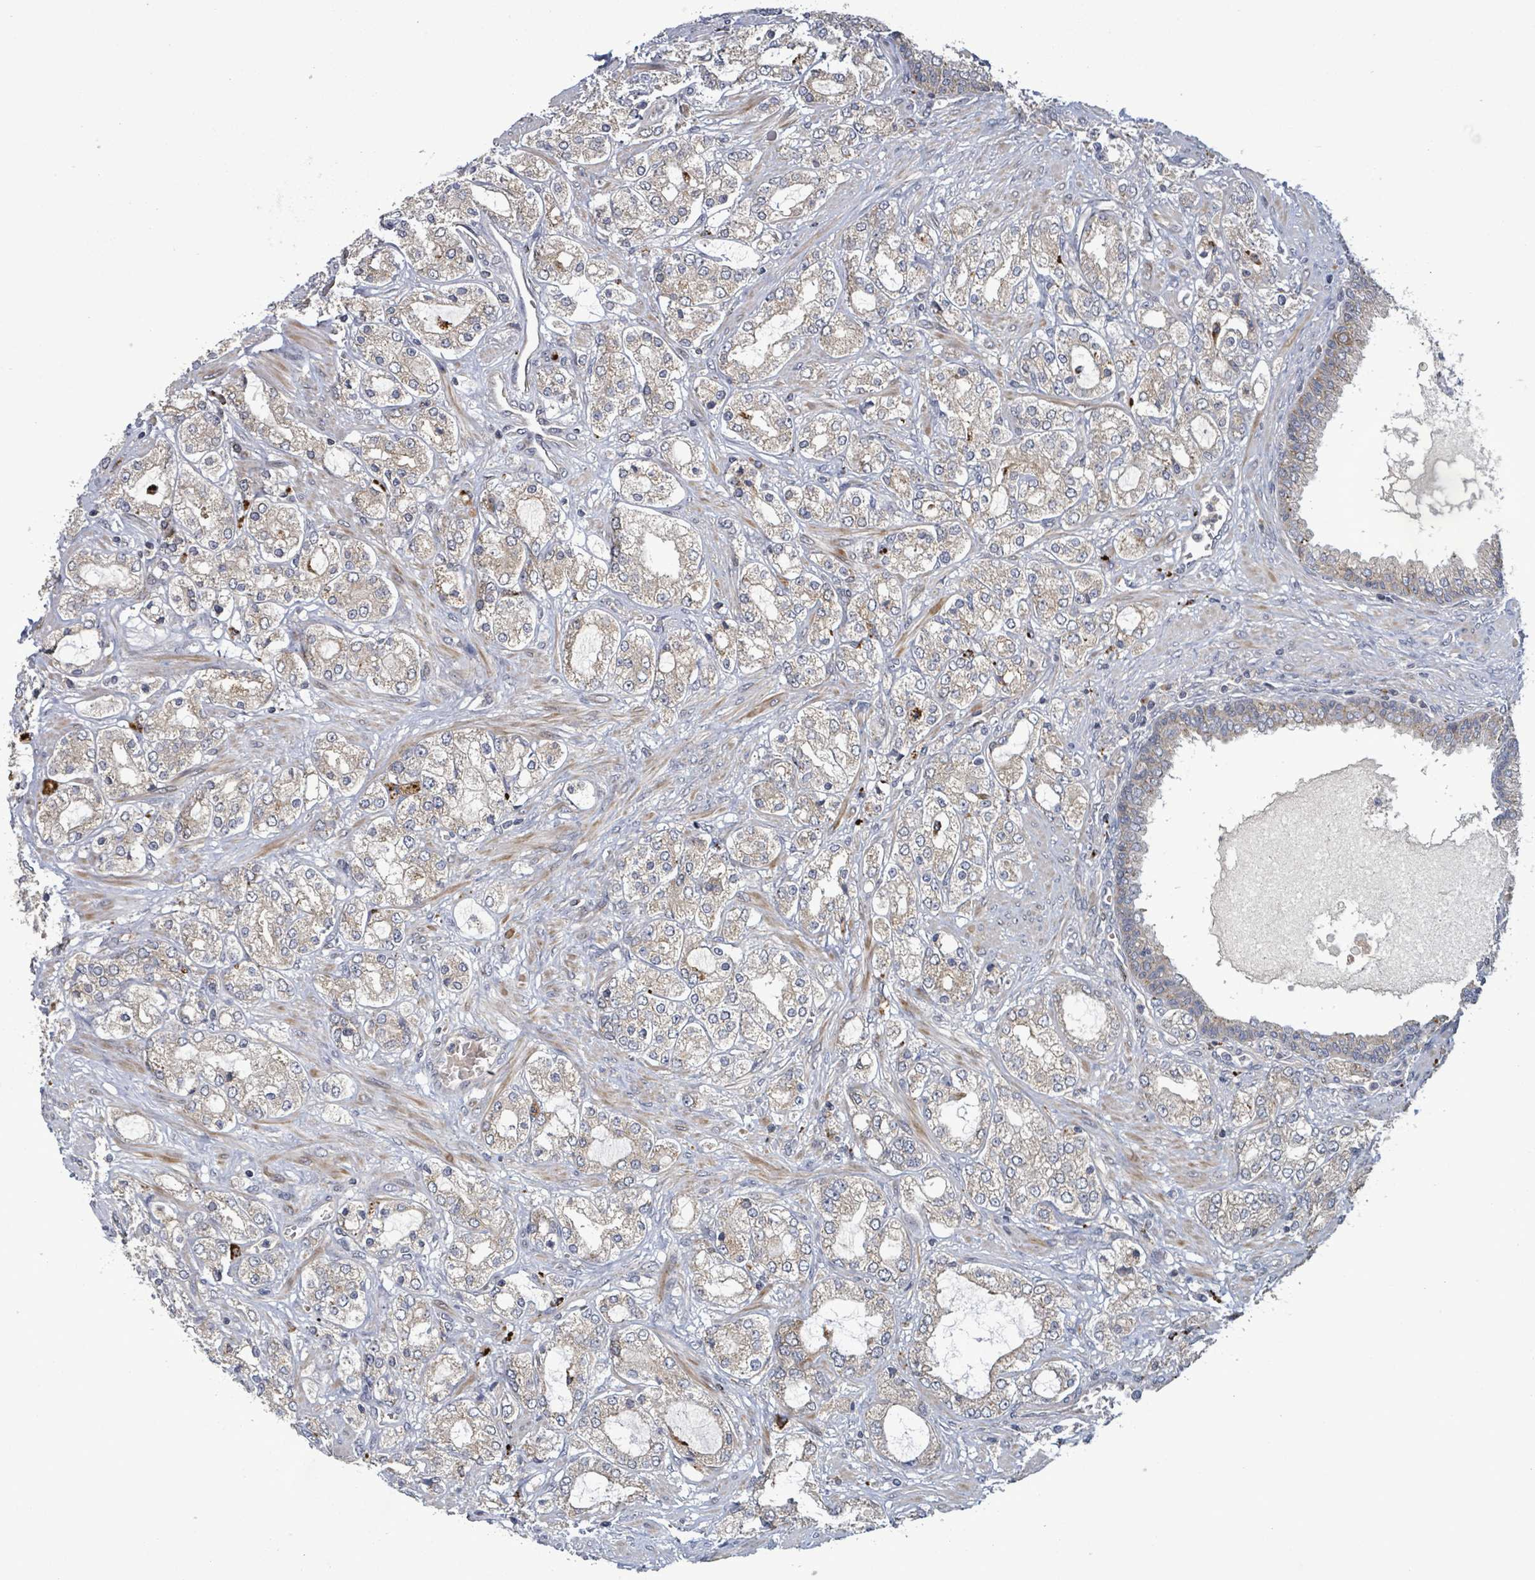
{"staining": {"intensity": "weak", "quantity": "25%-75%", "location": "cytoplasmic/membranous"}, "tissue": "prostate cancer", "cell_type": "Tumor cells", "image_type": "cancer", "snomed": [{"axis": "morphology", "description": "Adenocarcinoma, High grade"}, {"axis": "topography", "description": "Prostate"}], "caption": "Prostate cancer stained with DAB (3,3'-diaminobenzidine) immunohistochemistry displays low levels of weak cytoplasmic/membranous expression in about 25%-75% of tumor cells.", "gene": "DIPK2A", "patient": {"sex": "male", "age": 64}}